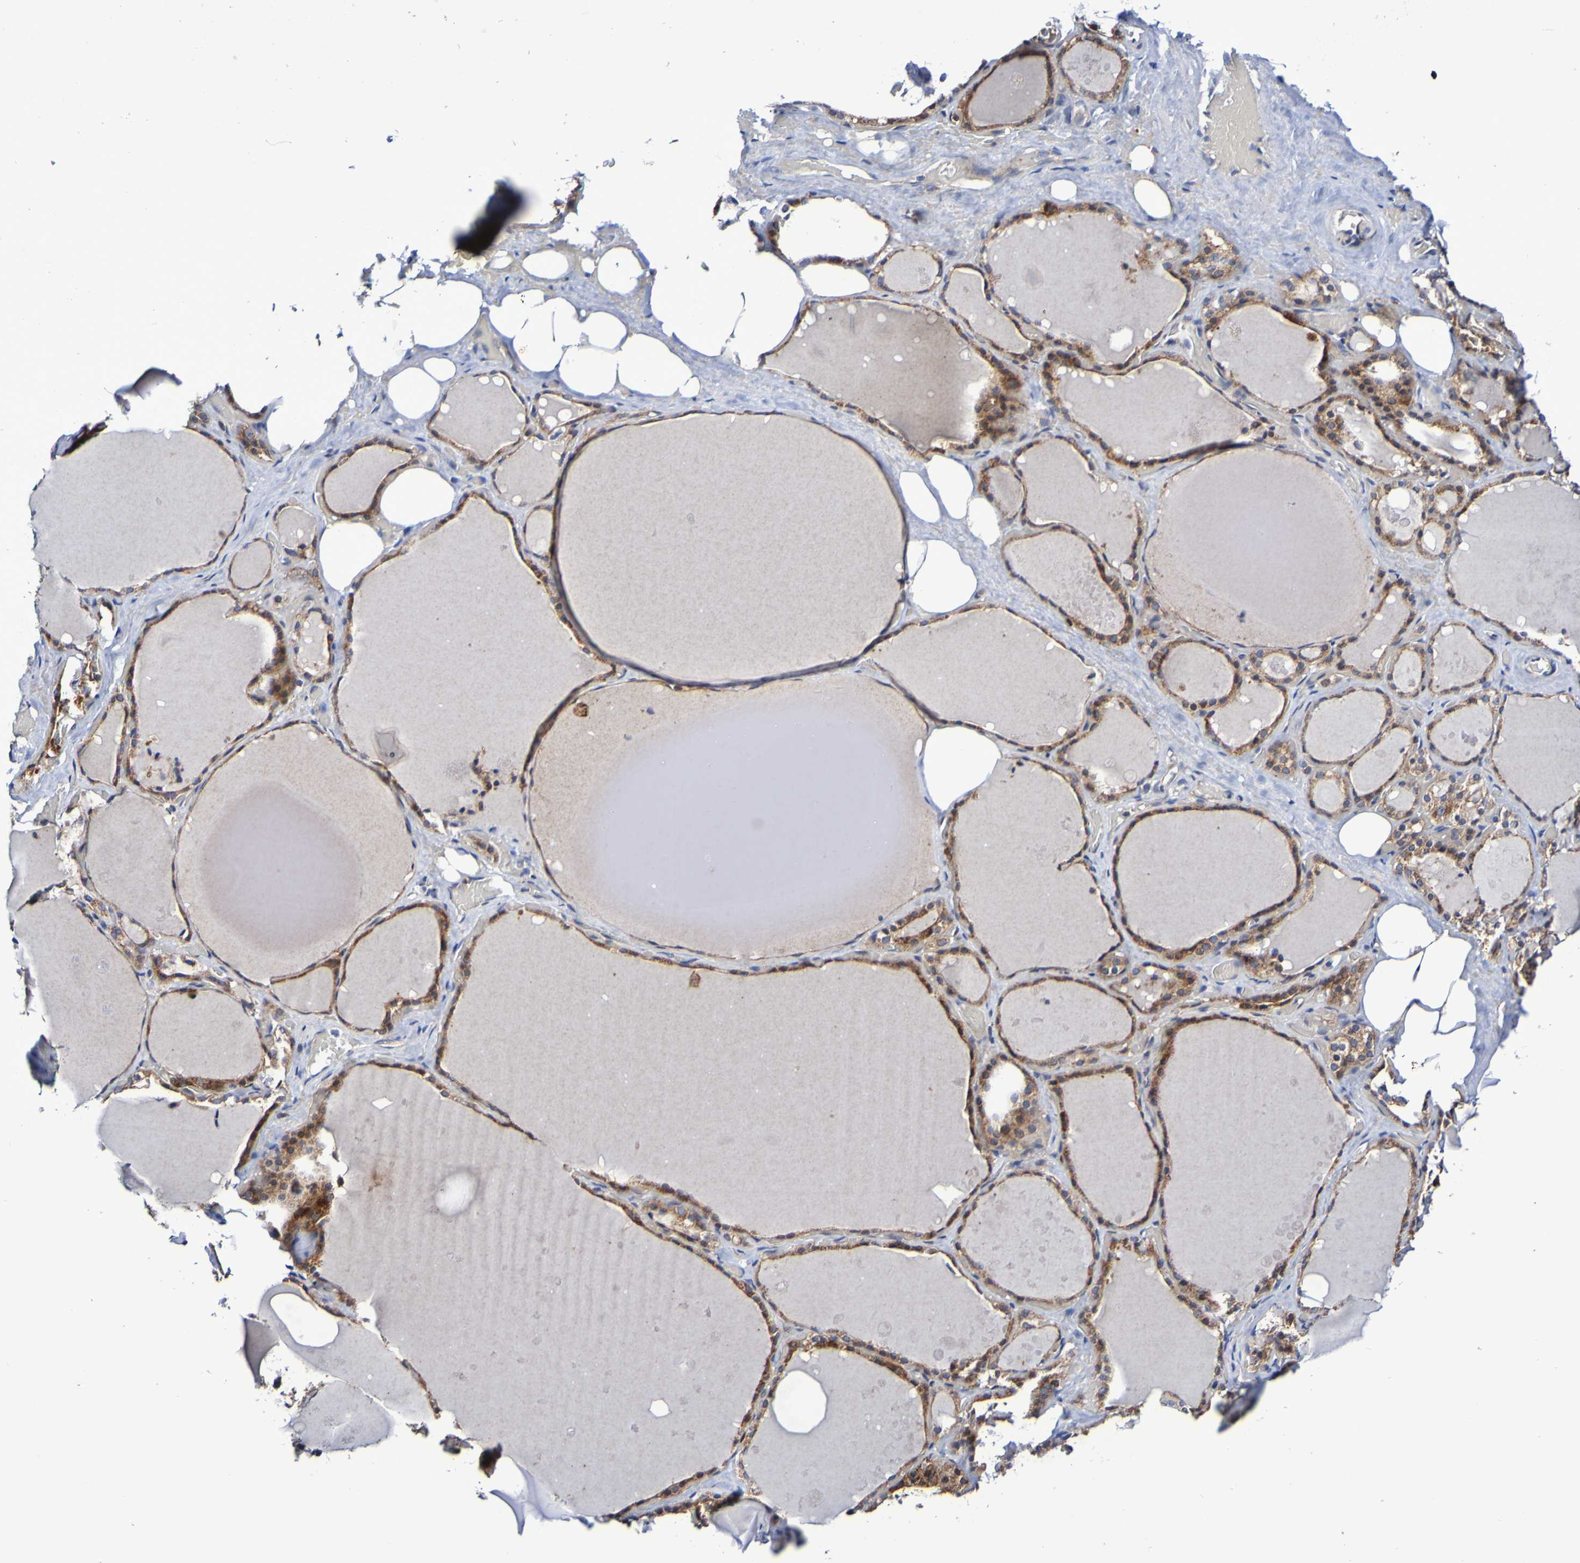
{"staining": {"intensity": "strong", "quantity": ">75%", "location": "cytoplasmic/membranous"}, "tissue": "thyroid gland", "cell_type": "Glandular cells", "image_type": "normal", "snomed": [{"axis": "morphology", "description": "Normal tissue, NOS"}, {"axis": "topography", "description": "Thyroid gland"}], "caption": "Thyroid gland stained with DAB (3,3'-diaminobenzidine) immunohistochemistry exhibits high levels of strong cytoplasmic/membranous staining in approximately >75% of glandular cells.", "gene": "GJB1", "patient": {"sex": "male", "age": 61}}